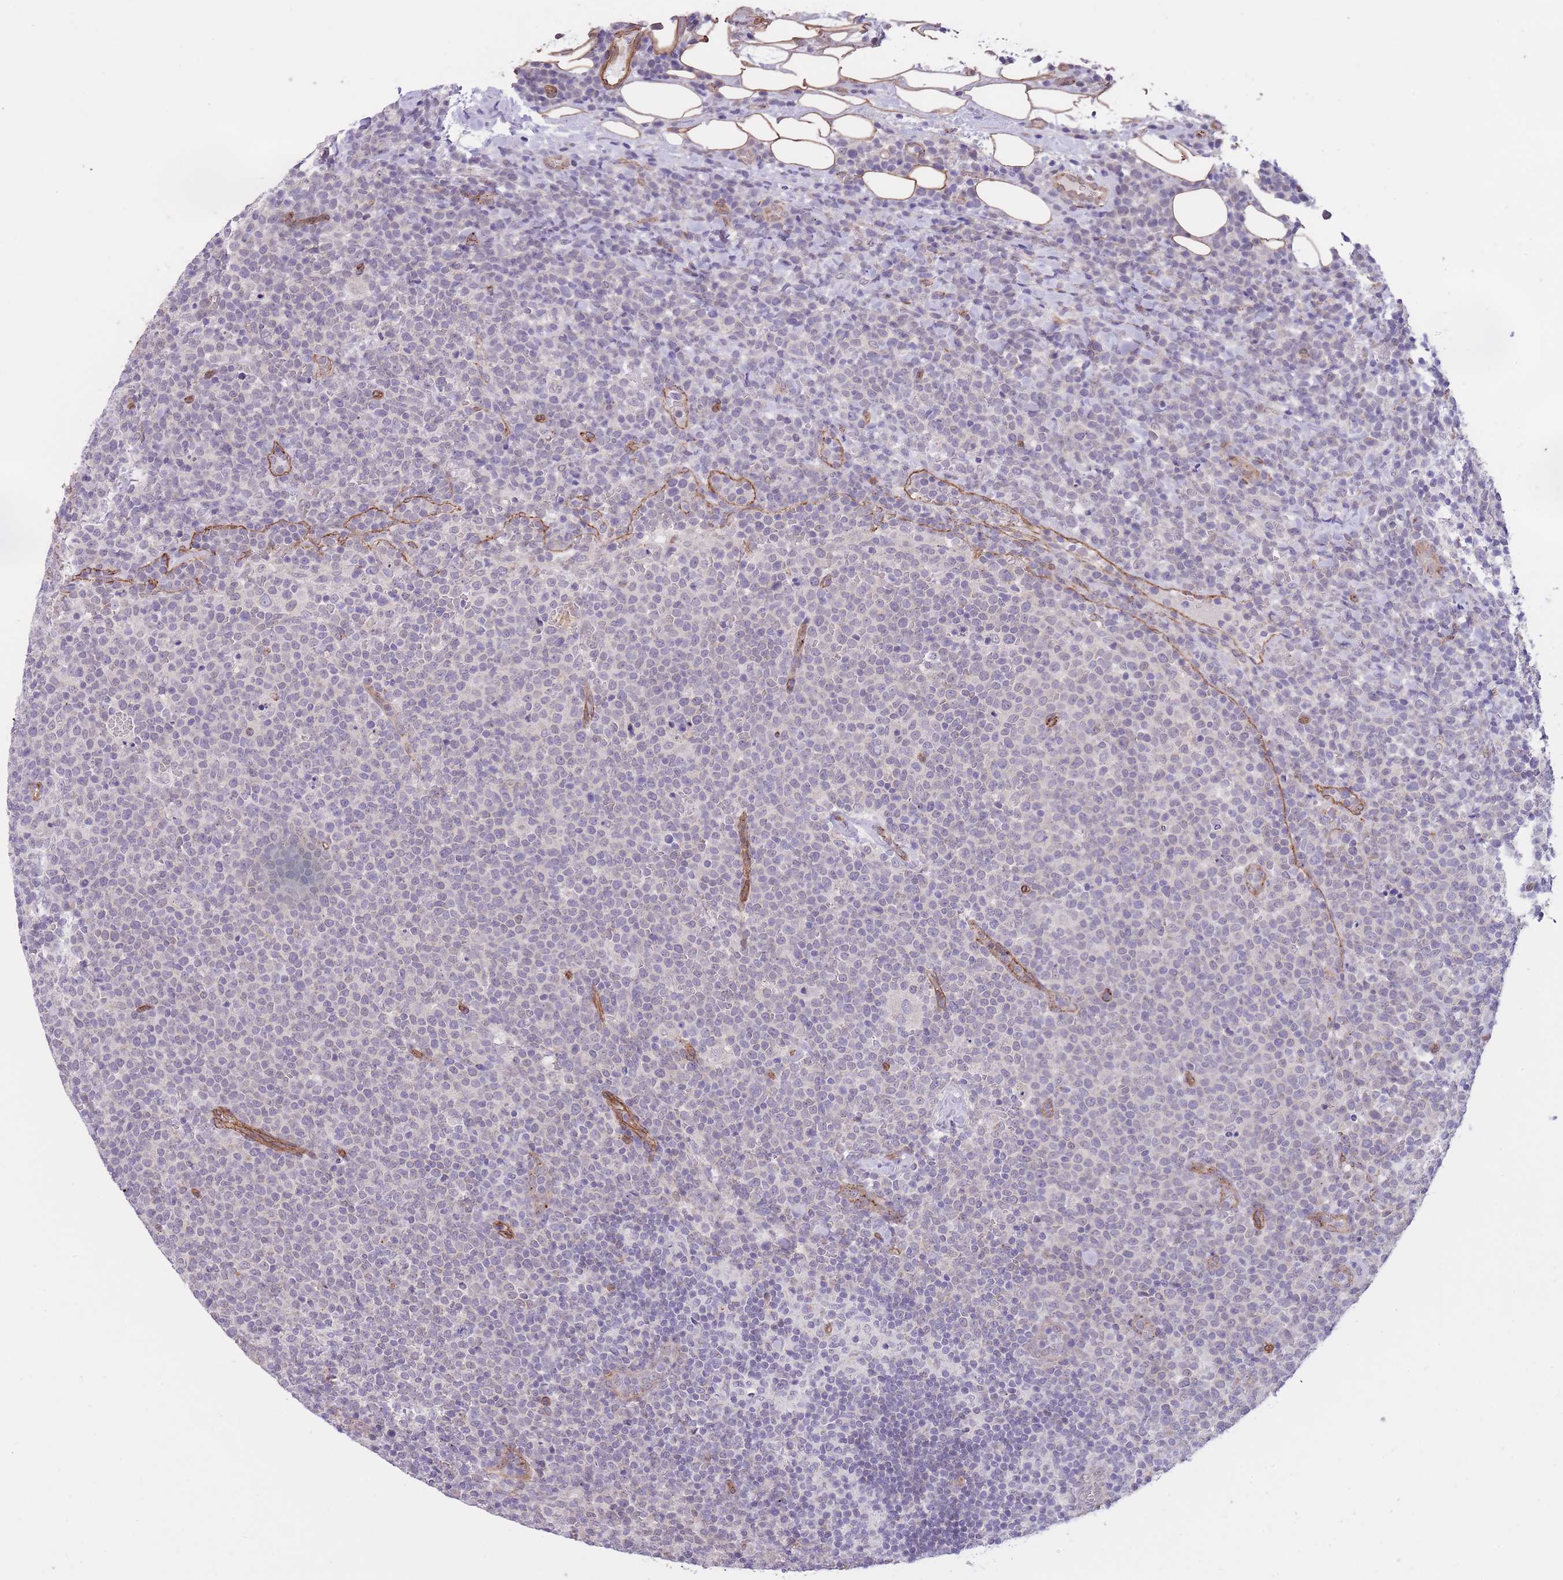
{"staining": {"intensity": "negative", "quantity": "none", "location": "none"}, "tissue": "lymphoma", "cell_type": "Tumor cells", "image_type": "cancer", "snomed": [{"axis": "morphology", "description": "Malignant lymphoma, non-Hodgkin's type, High grade"}, {"axis": "topography", "description": "Lymph node"}], "caption": "Immunohistochemistry micrograph of neoplastic tissue: high-grade malignant lymphoma, non-Hodgkin's type stained with DAB (3,3'-diaminobenzidine) reveals no significant protein positivity in tumor cells.", "gene": "QTRT1", "patient": {"sex": "male", "age": 61}}